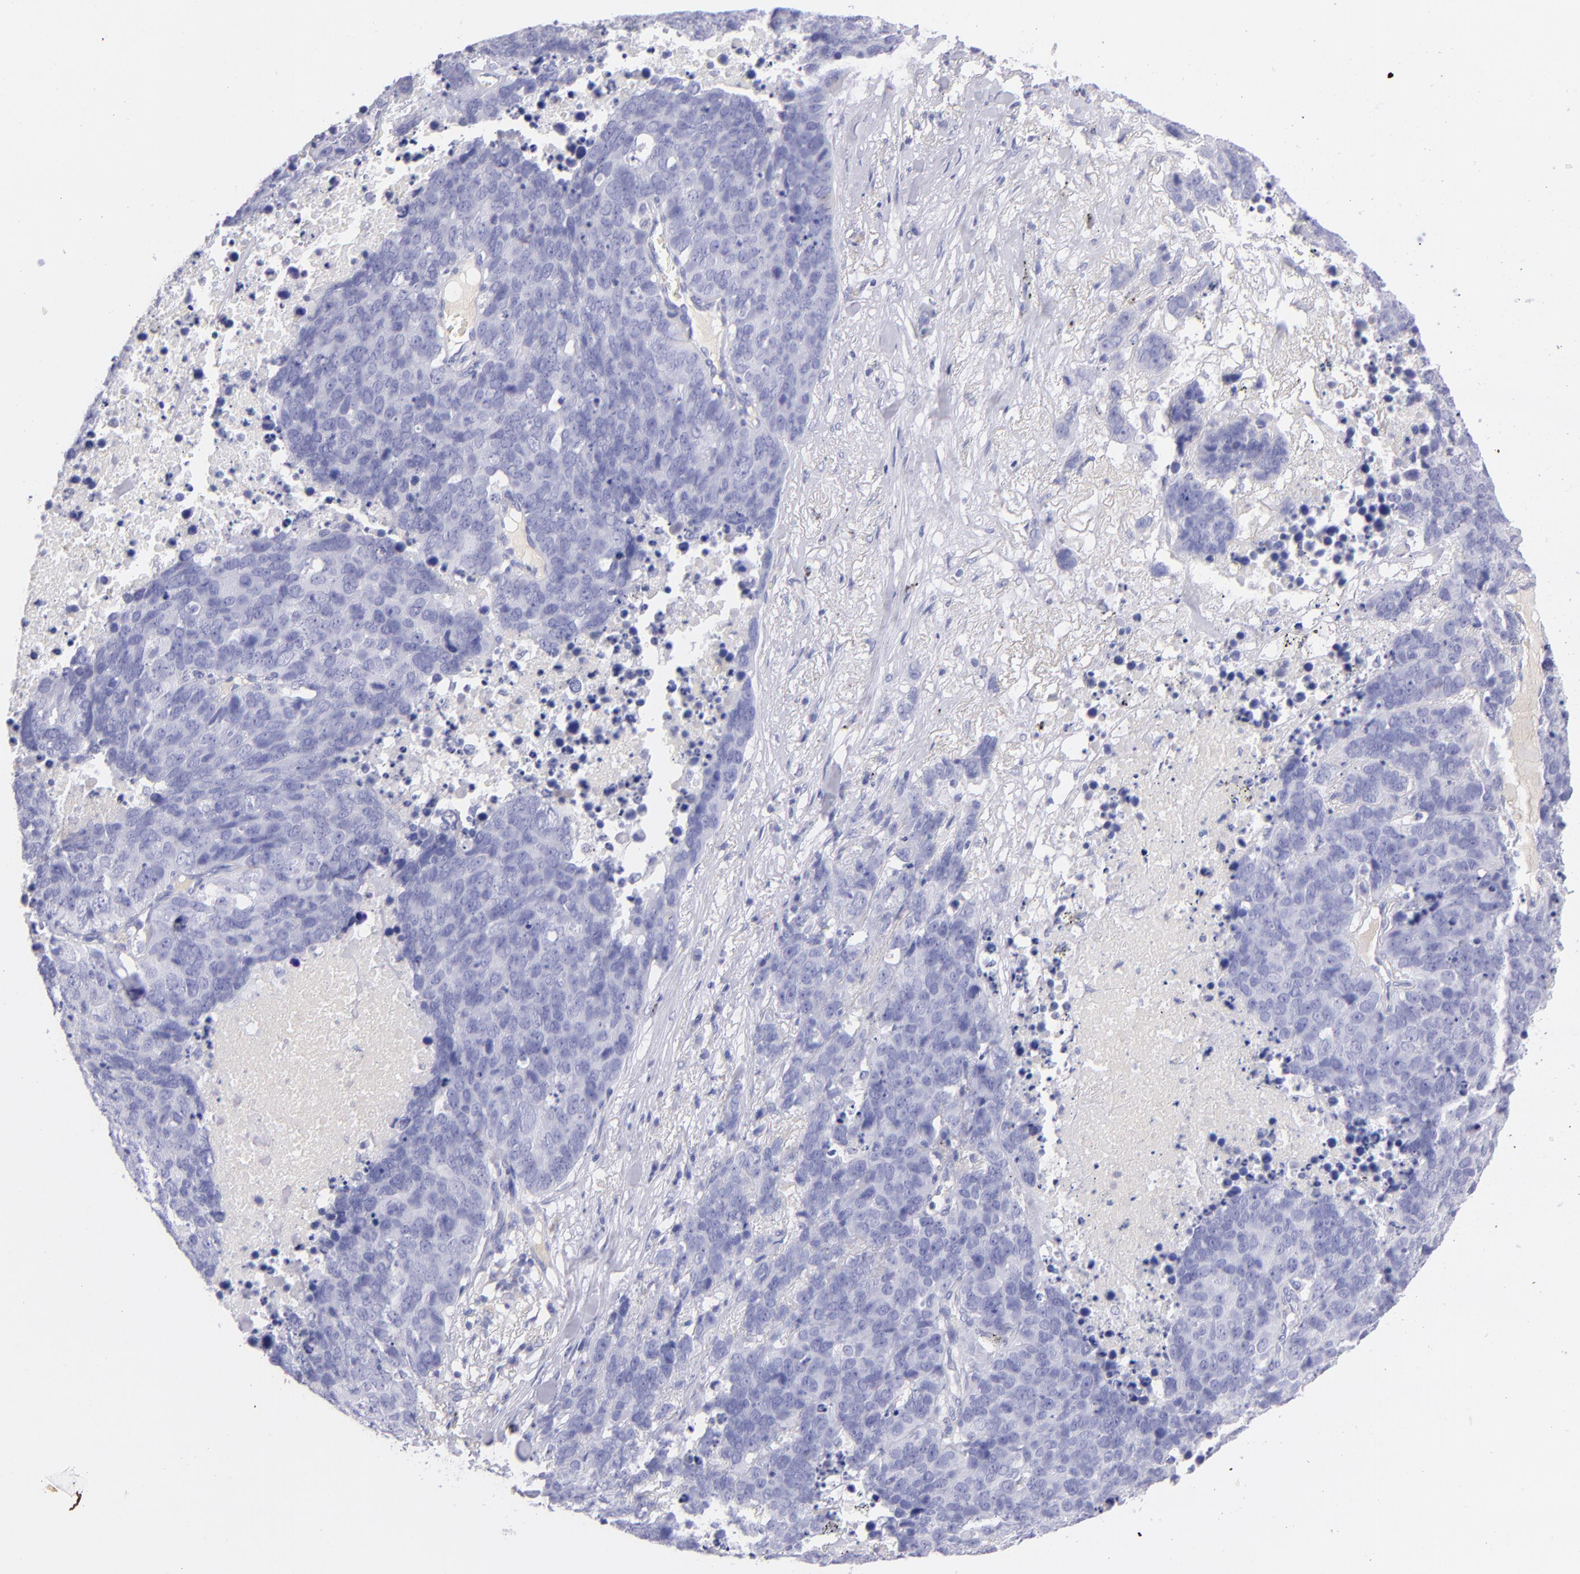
{"staining": {"intensity": "negative", "quantity": "none", "location": "none"}, "tissue": "lung cancer", "cell_type": "Tumor cells", "image_type": "cancer", "snomed": [{"axis": "morphology", "description": "Carcinoid, malignant, NOS"}, {"axis": "topography", "description": "Lung"}], "caption": "Immunohistochemical staining of lung cancer (malignant carcinoid) demonstrates no significant positivity in tumor cells.", "gene": "CD81", "patient": {"sex": "male", "age": 60}}